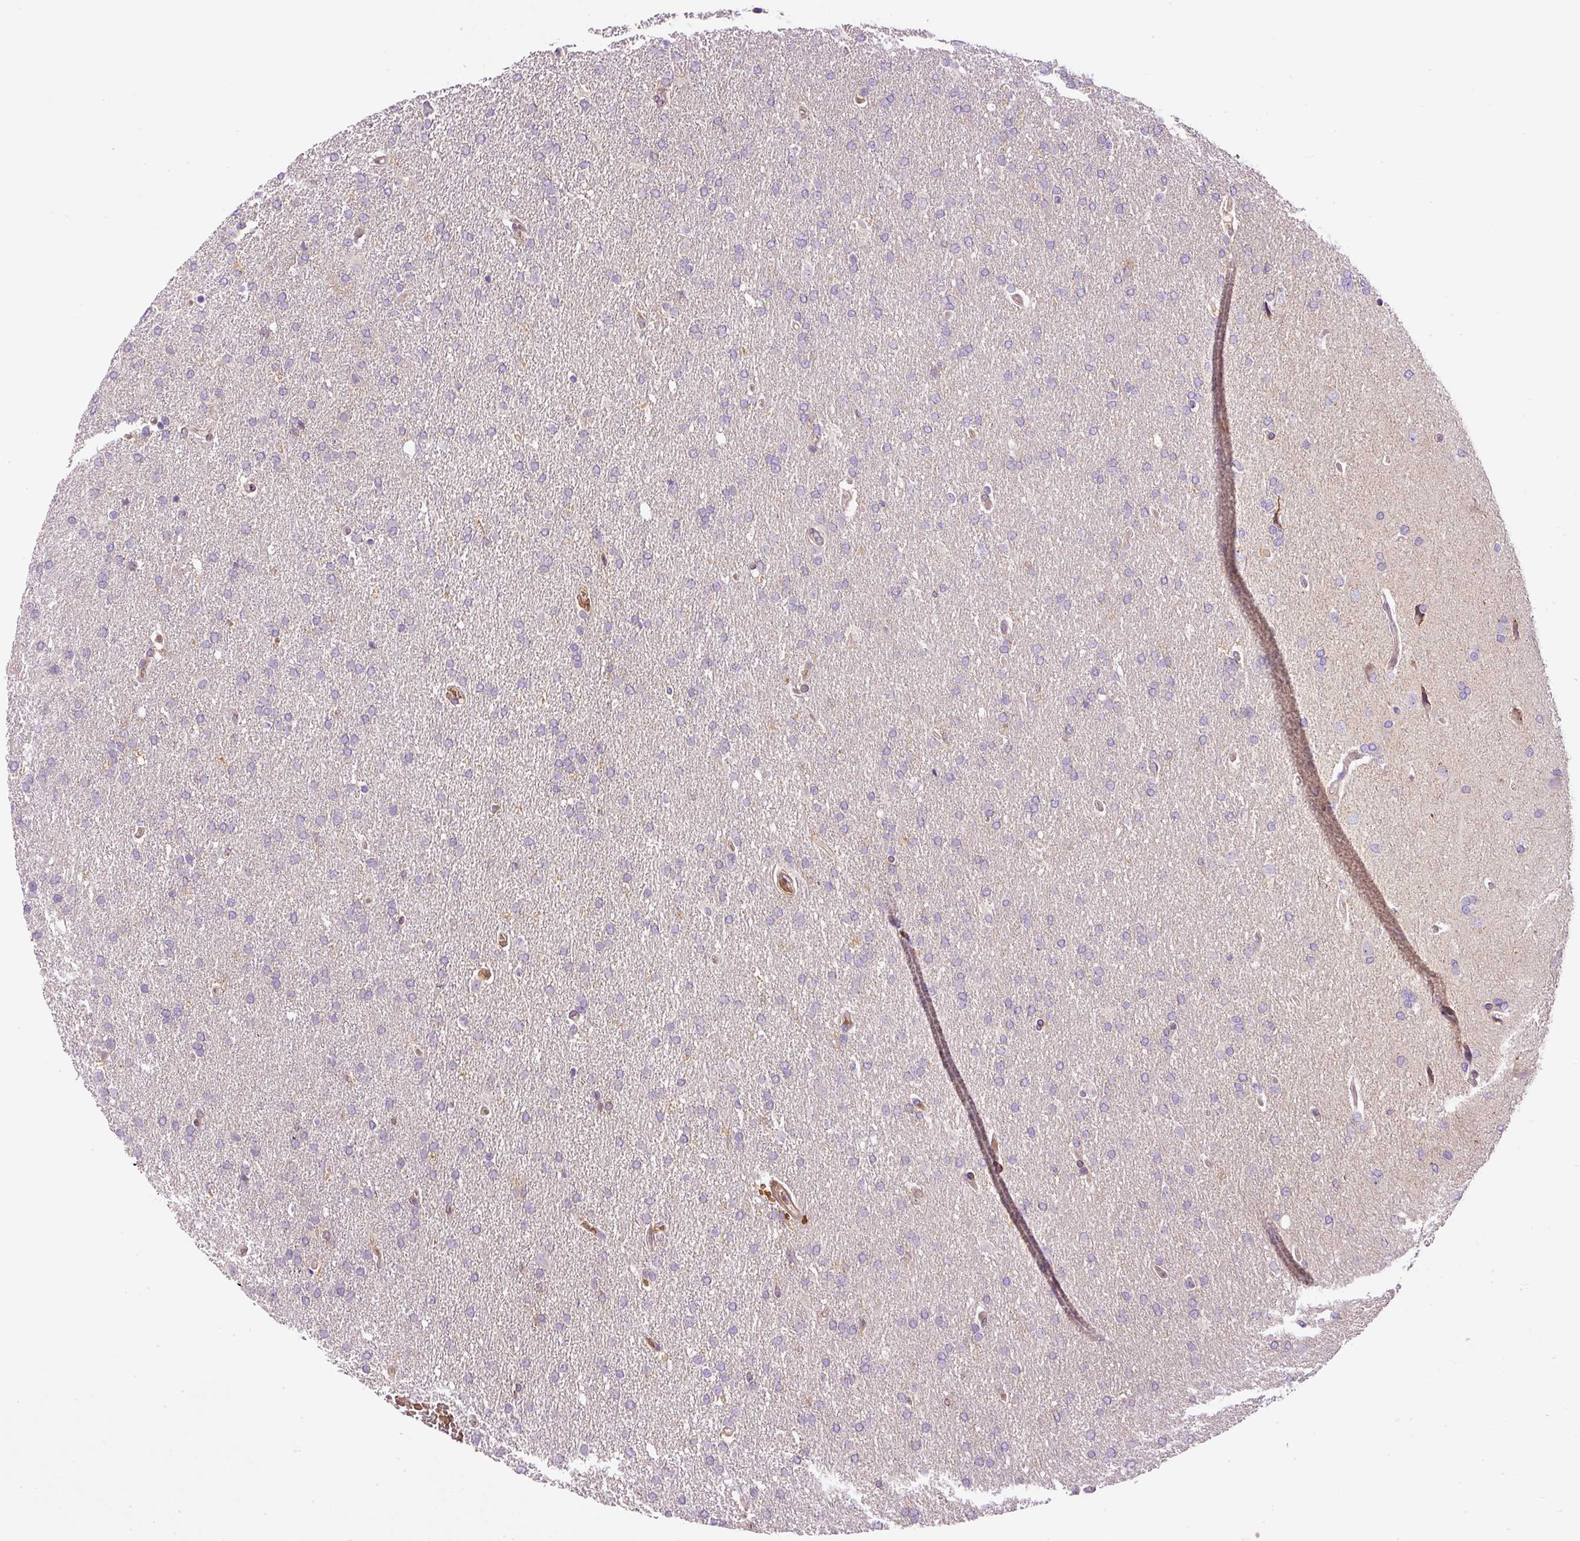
{"staining": {"intensity": "negative", "quantity": "none", "location": "none"}, "tissue": "glioma", "cell_type": "Tumor cells", "image_type": "cancer", "snomed": [{"axis": "morphology", "description": "Glioma, malignant, High grade"}, {"axis": "topography", "description": "Brain"}], "caption": "The micrograph shows no significant positivity in tumor cells of high-grade glioma (malignant). Brightfield microscopy of immunohistochemistry stained with DAB (3,3'-diaminobenzidine) (brown) and hematoxylin (blue), captured at high magnification.", "gene": "TBC1D2B", "patient": {"sex": "male", "age": 72}}